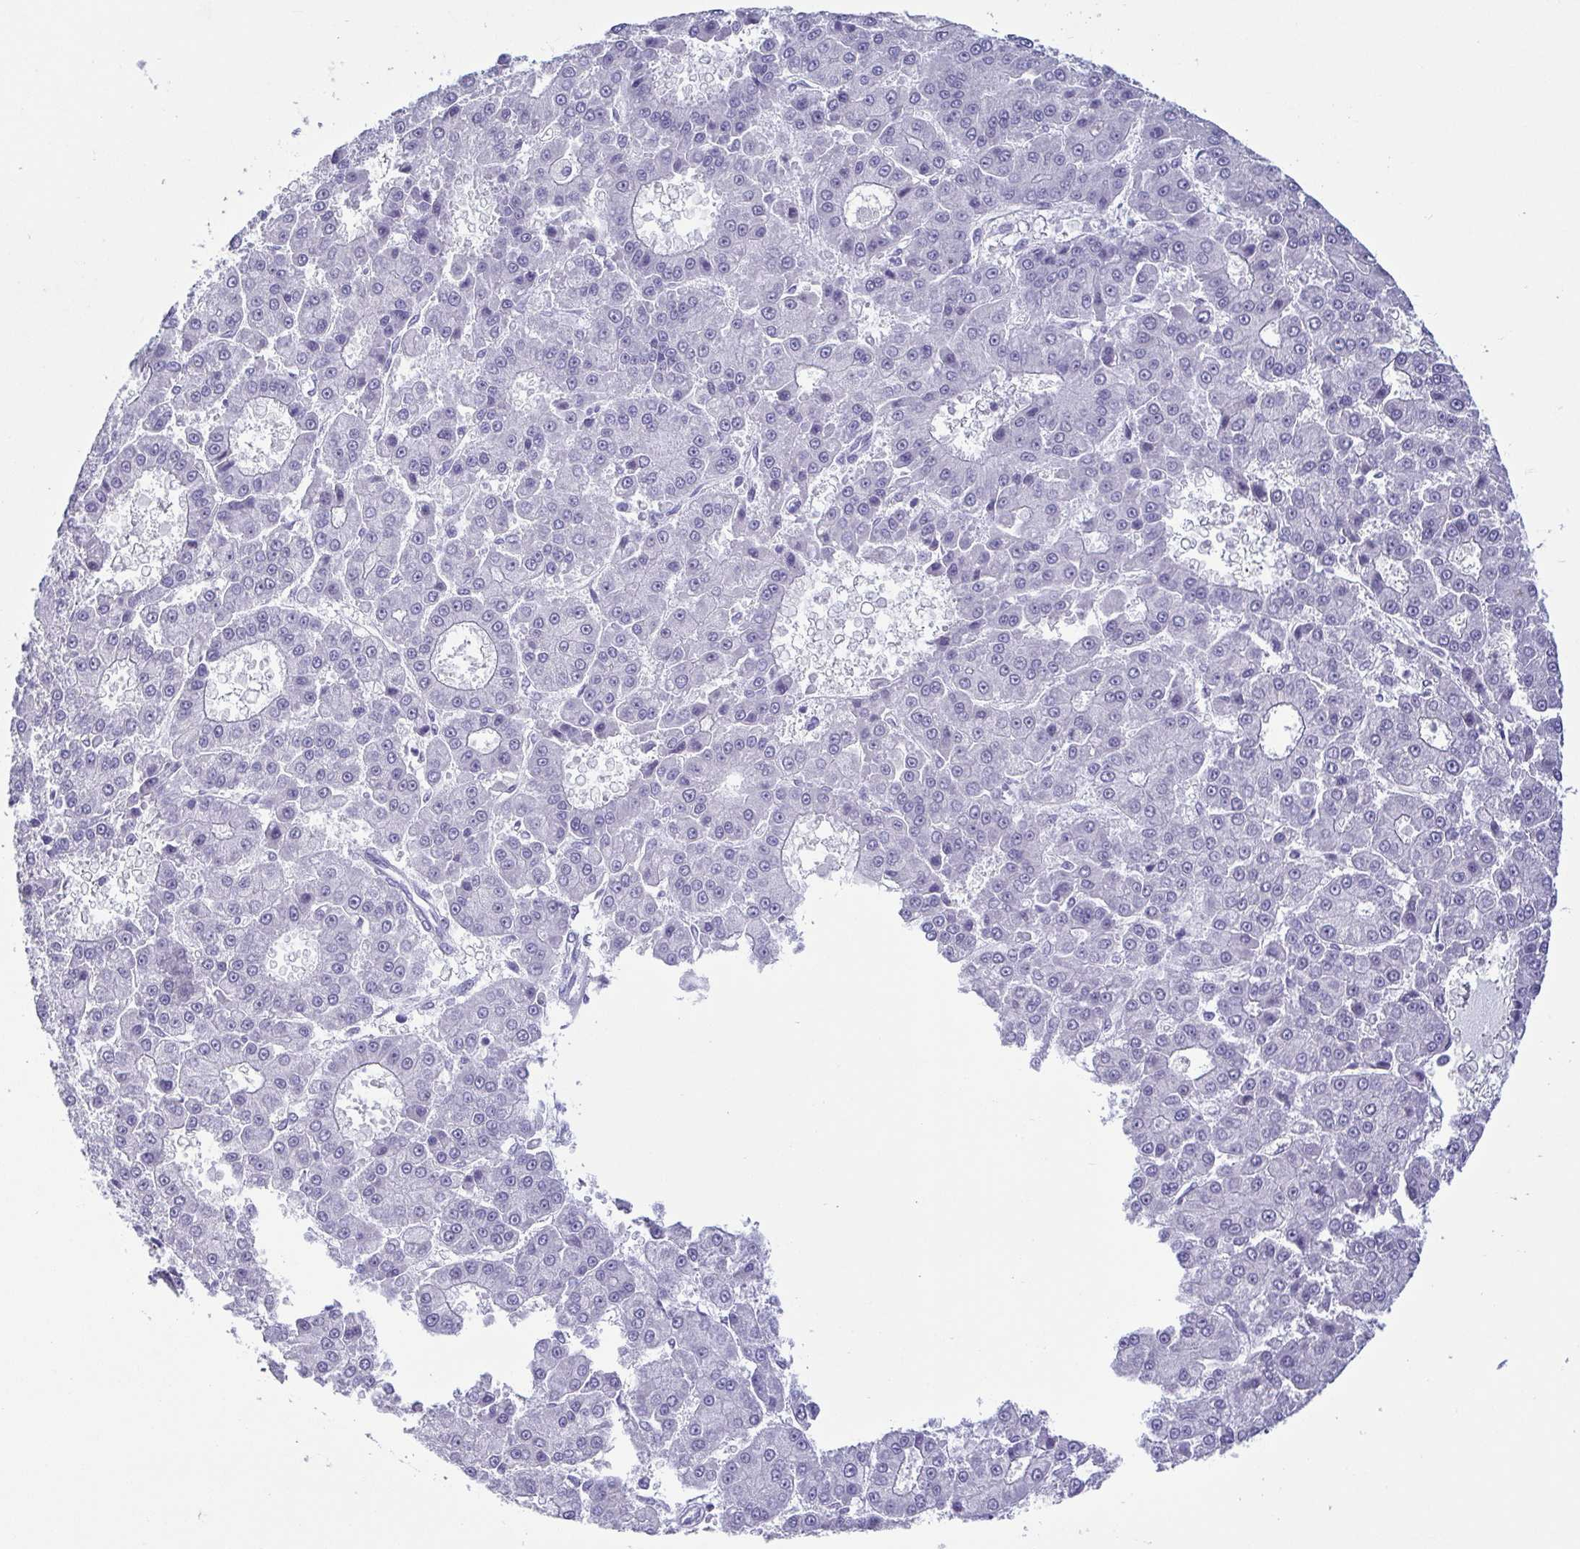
{"staining": {"intensity": "negative", "quantity": "none", "location": "none"}, "tissue": "liver cancer", "cell_type": "Tumor cells", "image_type": "cancer", "snomed": [{"axis": "morphology", "description": "Carcinoma, Hepatocellular, NOS"}, {"axis": "topography", "description": "Liver"}], "caption": "High magnification brightfield microscopy of hepatocellular carcinoma (liver) stained with DAB (brown) and counterstained with hematoxylin (blue): tumor cells show no significant positivity.", "gene": "BZW1", "patient": {"sex": "male", "age": 70}}